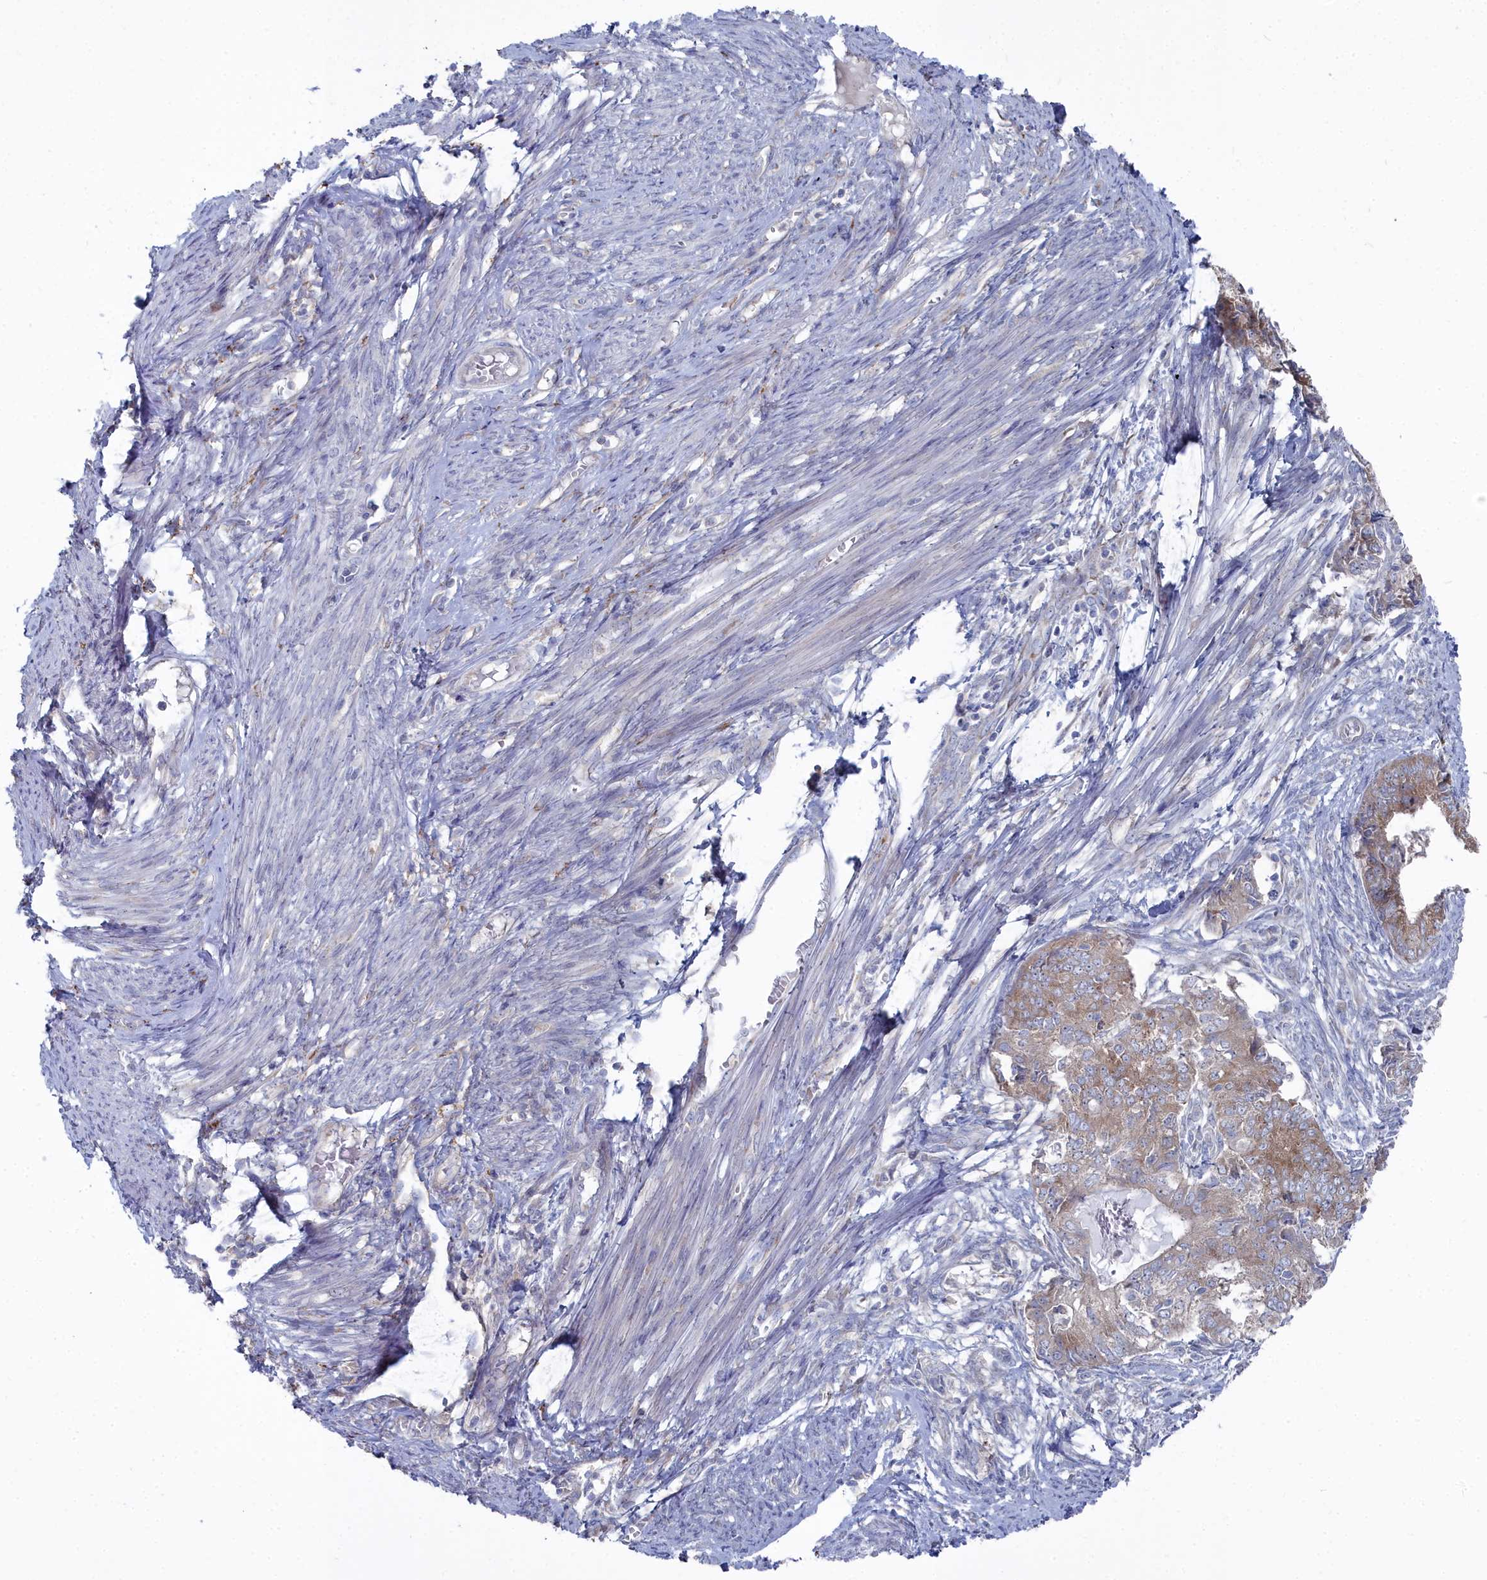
{"staining": {"intensity": "moderate", "quantity": "25%-75%", "location": "cytoplasmic/membranous"}, "tissue": "endometrial cancer", "cell_type": "Tumor cells", "image_type": "cancer", "snomed": [{"axis": "morphology", "description": "Adenocarcinoma, NOS"}, {"axis": "topography", "description": "Endometrium"}], "caption": "There is medium levels of moderate cytoplasmic/membranous positivity in tumor cells of endometrial cancer (adenocarcinoma), as demonstrated by immunohistochemical staining (brown color).", "gene": "CCDC149", "patient": {"sex": "female", "age": 62}}